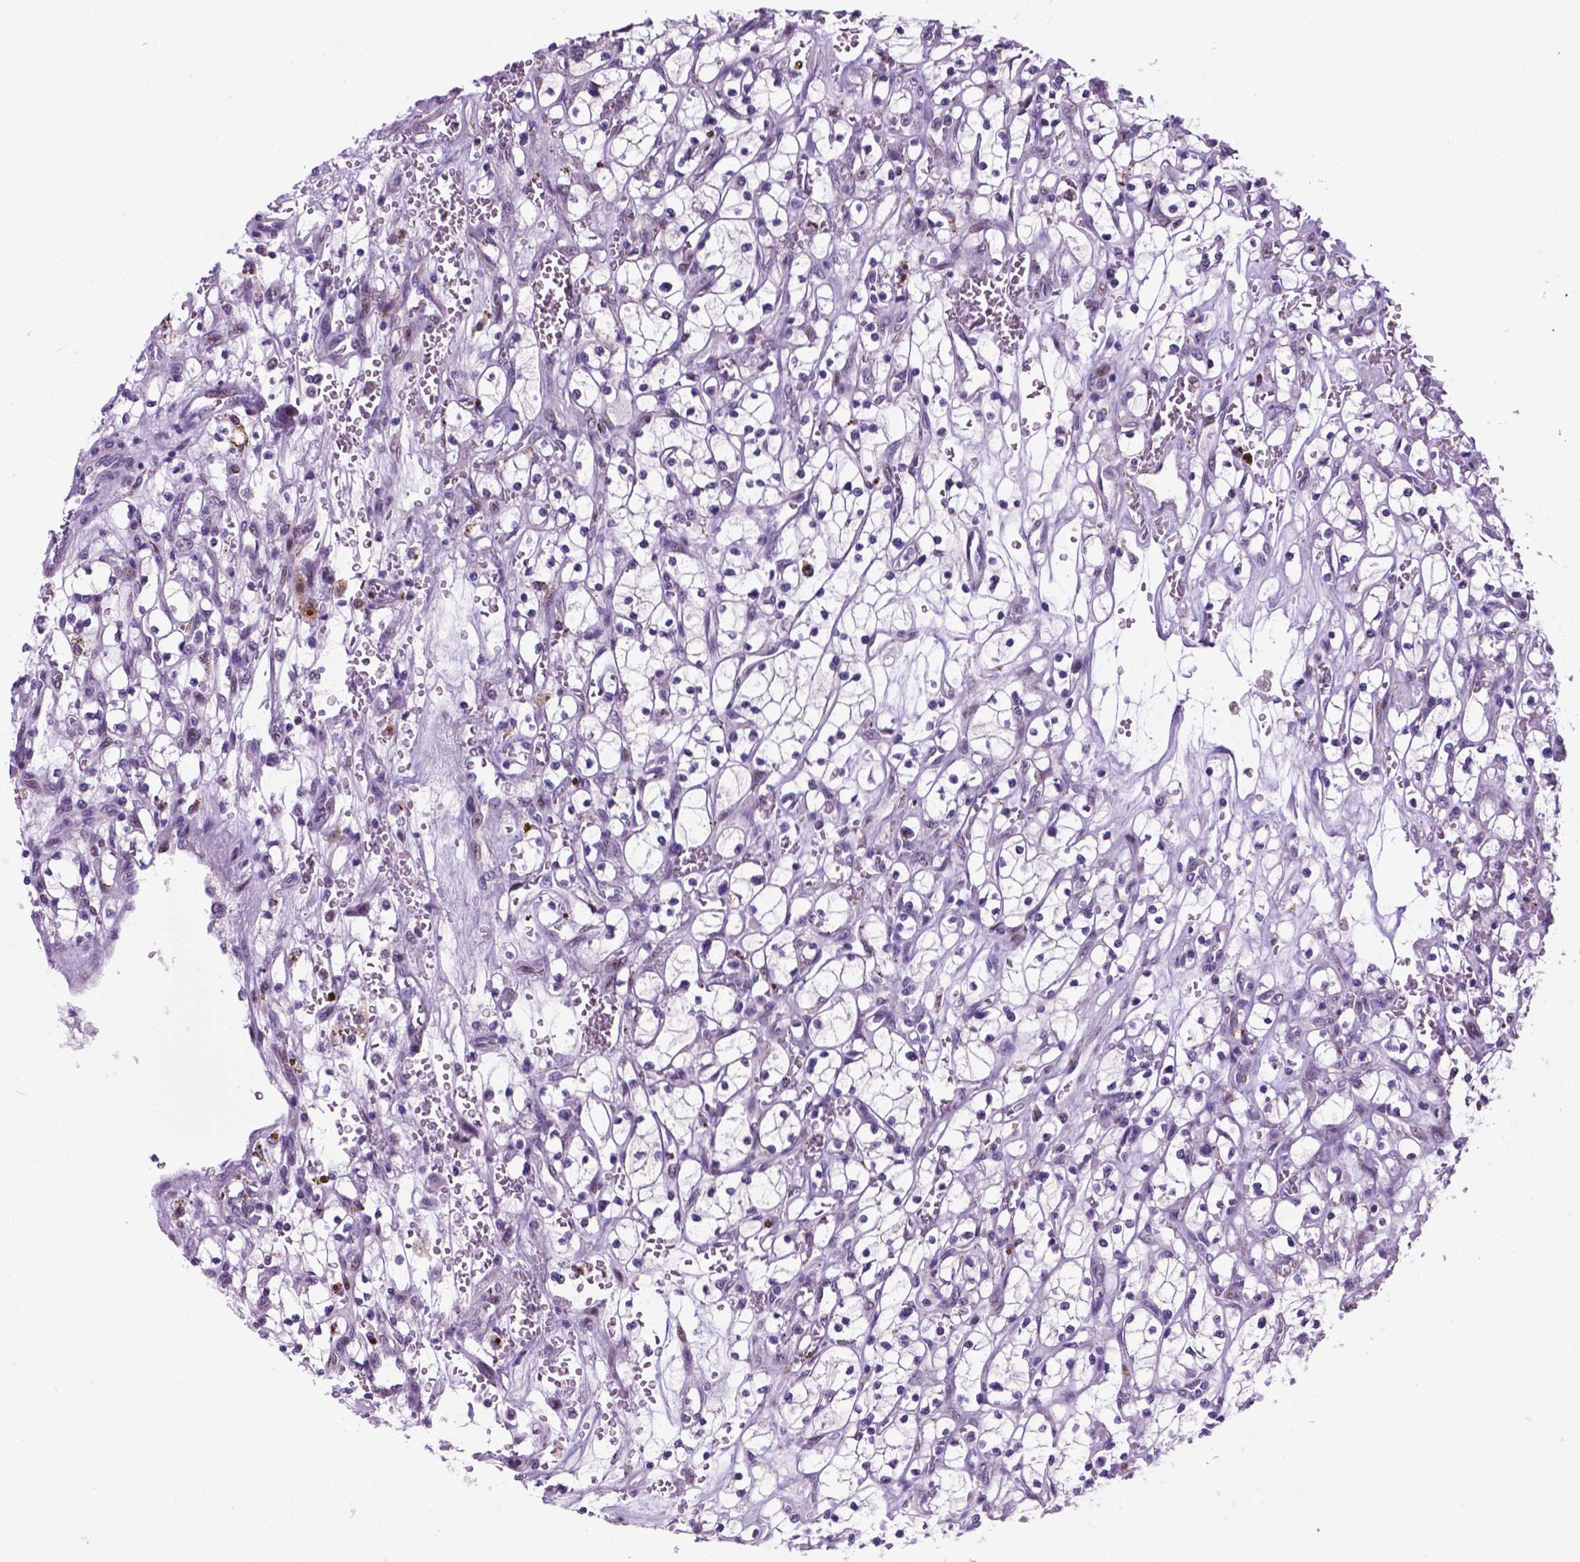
{"staining": {"intensity": "negative", "quantity": "none", "location": "none"}, "tissue": "renal cancer", "cell_type": "Tumor cells", "image_type": "cancer", "snomed": [{"axis": "morphology", "description": "Adenocarcinoma, NOS"}, {"axis": "topography", "description": "Kidney"}], "caption": "Human adenocarcinoma (renal) stained for a protein using immunohistochemistry (IHC) reveals no positivity in tumor cells.", "gene": "SMAD3", "patient": {"sex": "female", "age": 64}}